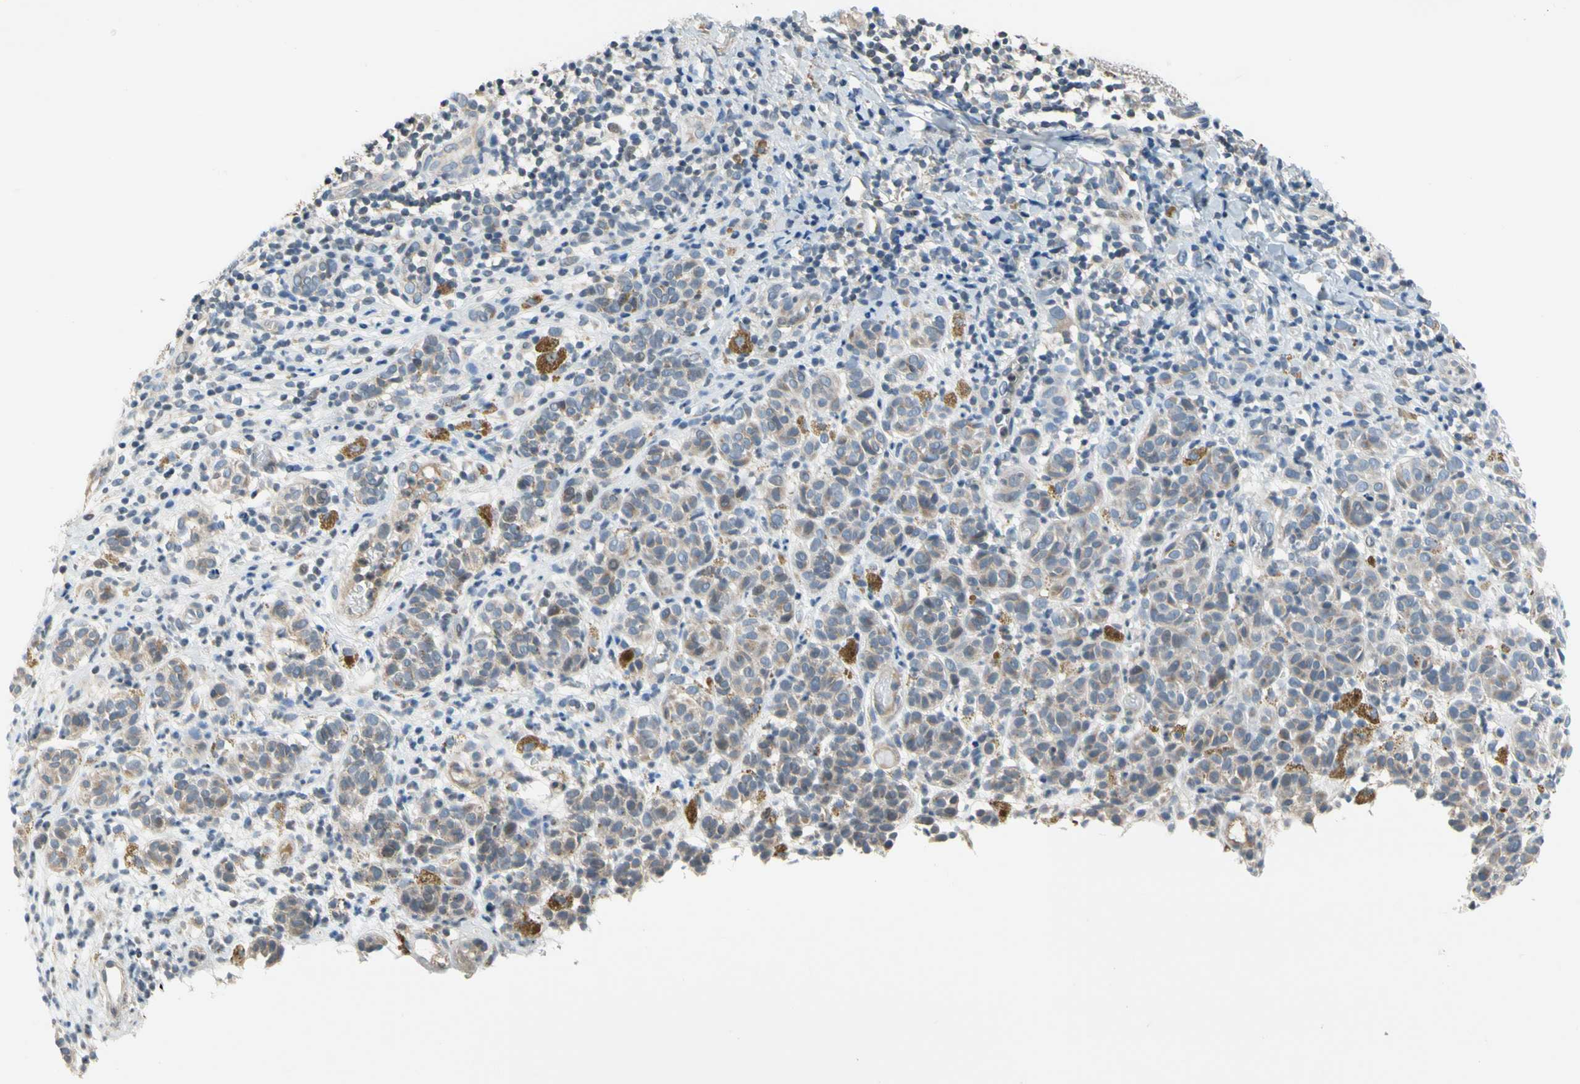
{"staining": {"intensity": "negative", "quantity": "none", "location": "none"}, "tissue": "melanoma", "cell_type": "Tumor cells", "image_type": "cancer", "snomed": [{"axis": "morphology", "description": "Malignant melanoma, NOS"}, {"axis": "topography", "description": "Skin"}], "caption": "Human malignant melanoma stained for a protein using immunohistochemistry (IHC) reveals no expression in tumor cells.", "gene": "SOX30", "patient": {"sex": "male", "age": 64}}